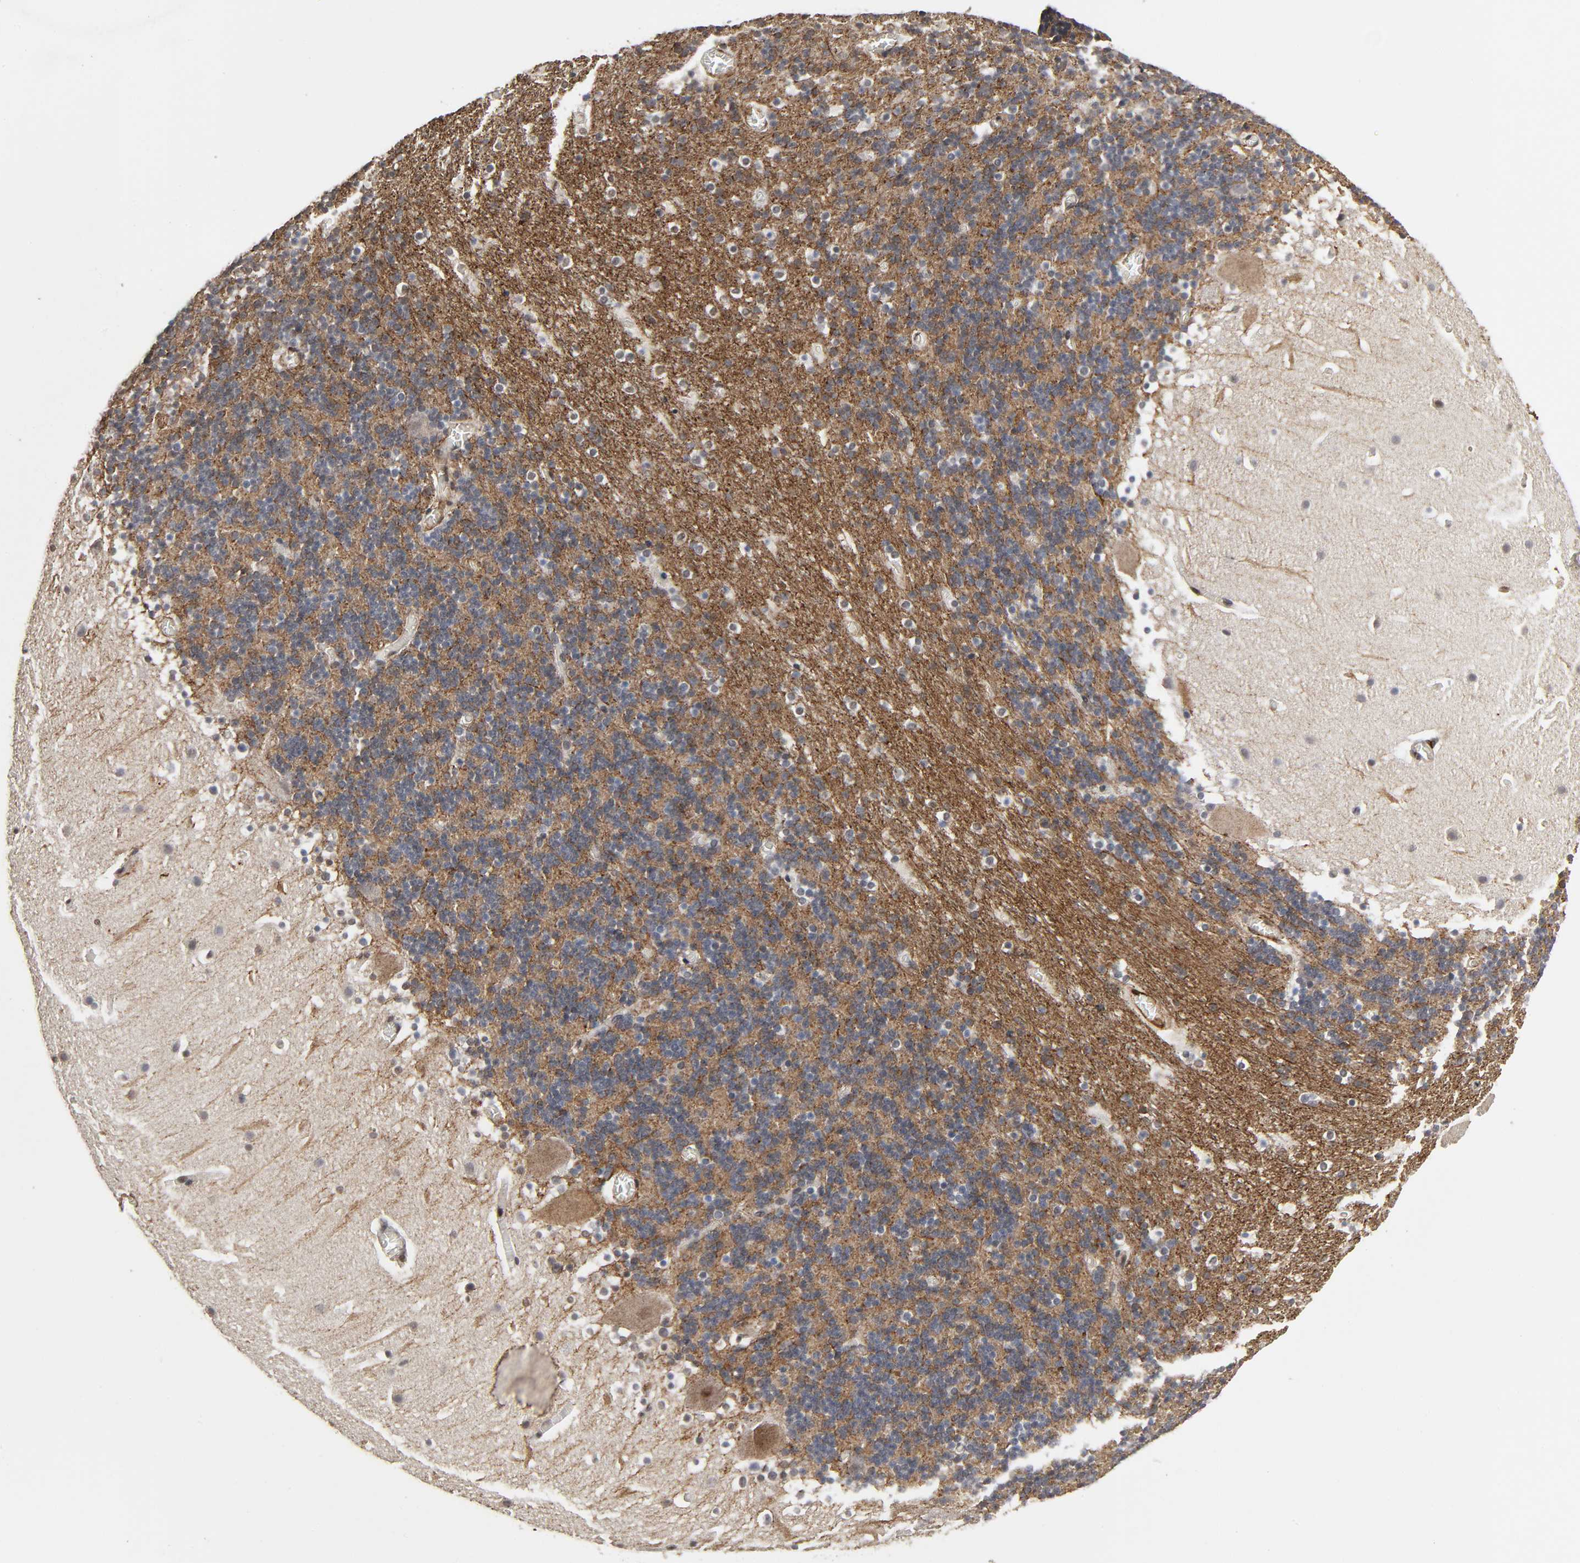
{"staining": {"intensity": "moderate", "quantity": ">75%", "location": "cytoplasmic/membranous"}, "tissue": "cerebellum", "cell_type": "Cells in granular layer", "image_type": "normal", "snomed": [{"axis": "morphology", "description": "Normal tissue, NOS"}, {"axis": "topography", "description": "Cerebellum"}], "caption": "This image displays immunohistochemistry (IHC) staining of unremarkable cerebellum, with medium moderate cytoplasmic/membranous staining in about >75% of cells in granular layer.", "gene": "AHNAK2", "patient": {"sex": "male", "age": 45}}